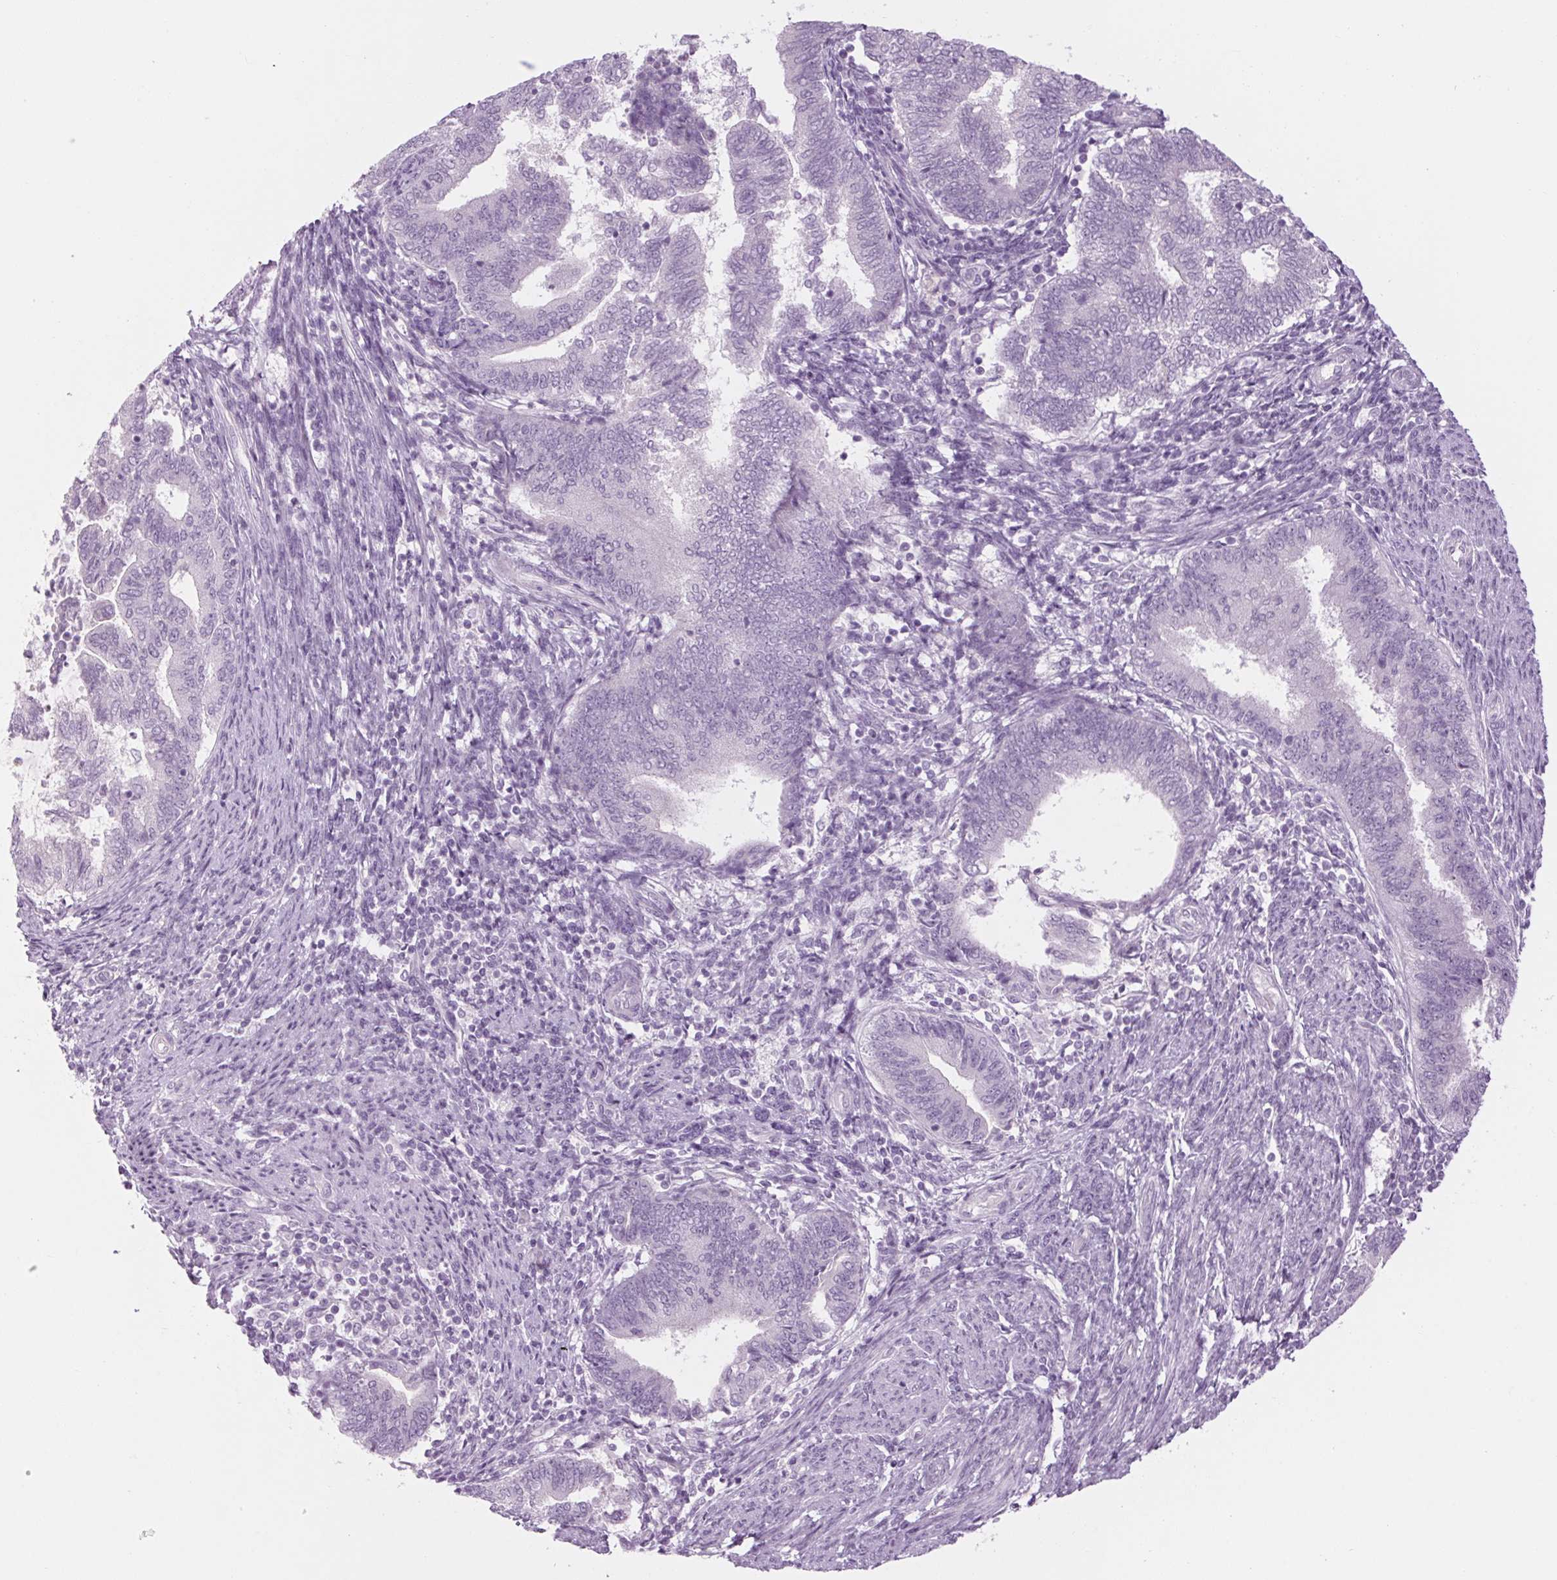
{"staining": {"intensity": "negative", "quantity": "none", "location": "none"}, "tissue": "endometrial cancer", "cell_type": "Tumor cells", "image_type": "cancer", "snomed": [{"axis": "morphology", "description": "Adenocarcinoma, NOS"}, {"axis": "topography", "description": "Endometrium"}], "caption": "An immunohistochemistry (IHC) histopathology image of endometrial adenocarcinoma is shown. There is no staining in tumor cells of endometrial adenocarcinoma.", "gene": "RPTN", "patient": {"sex": "female", "age": 65}}